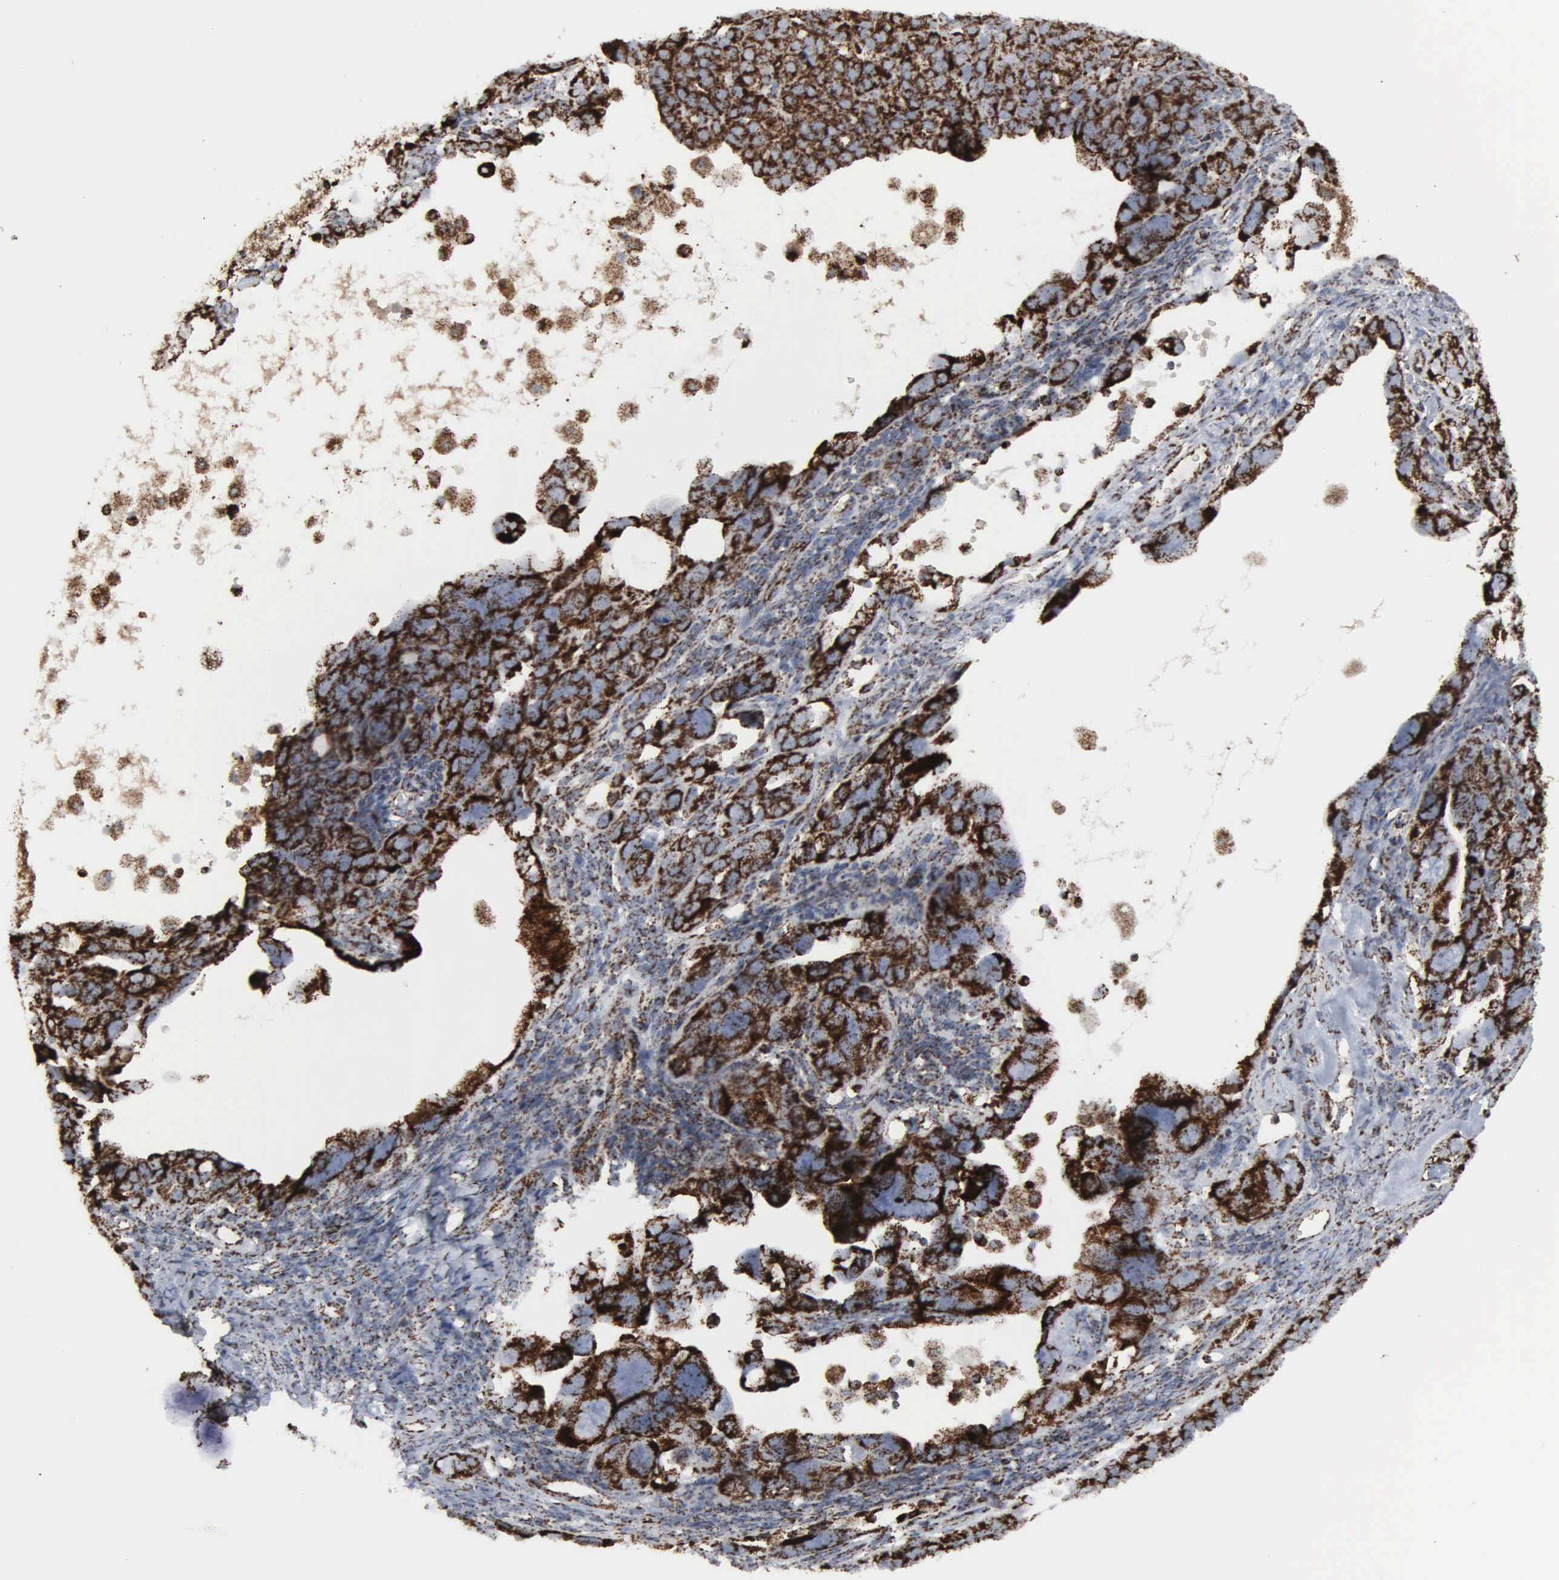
{"staining": {"intensity": "strong", "quantity": ">75%", "location": "cytoplasmic/membranous"}, "tissue": "ovarian cancer", "cell_type": "Tumor cells", "image_type": "cancer", "snomed": [{"axis": "morphology", "description": "Cystadenocarcinoma, serous, NOS"}, {"axis": "topography", "description": "Ovary"}], "caption": "Strong cytoplasmic/membranous expression is seen in approximately >75% of tumor cells in ovarian cancer (serous cystadenocarcinoma). The staining was performed using DAB (3,3'-diaminobenzidine) to visualize the protein expression in brown, while the nuclei were stained in blue with hematoxylin (Magnification: 20x).", "gene": "HSPA9", "patient": {"sex": "female", "age": 66}}